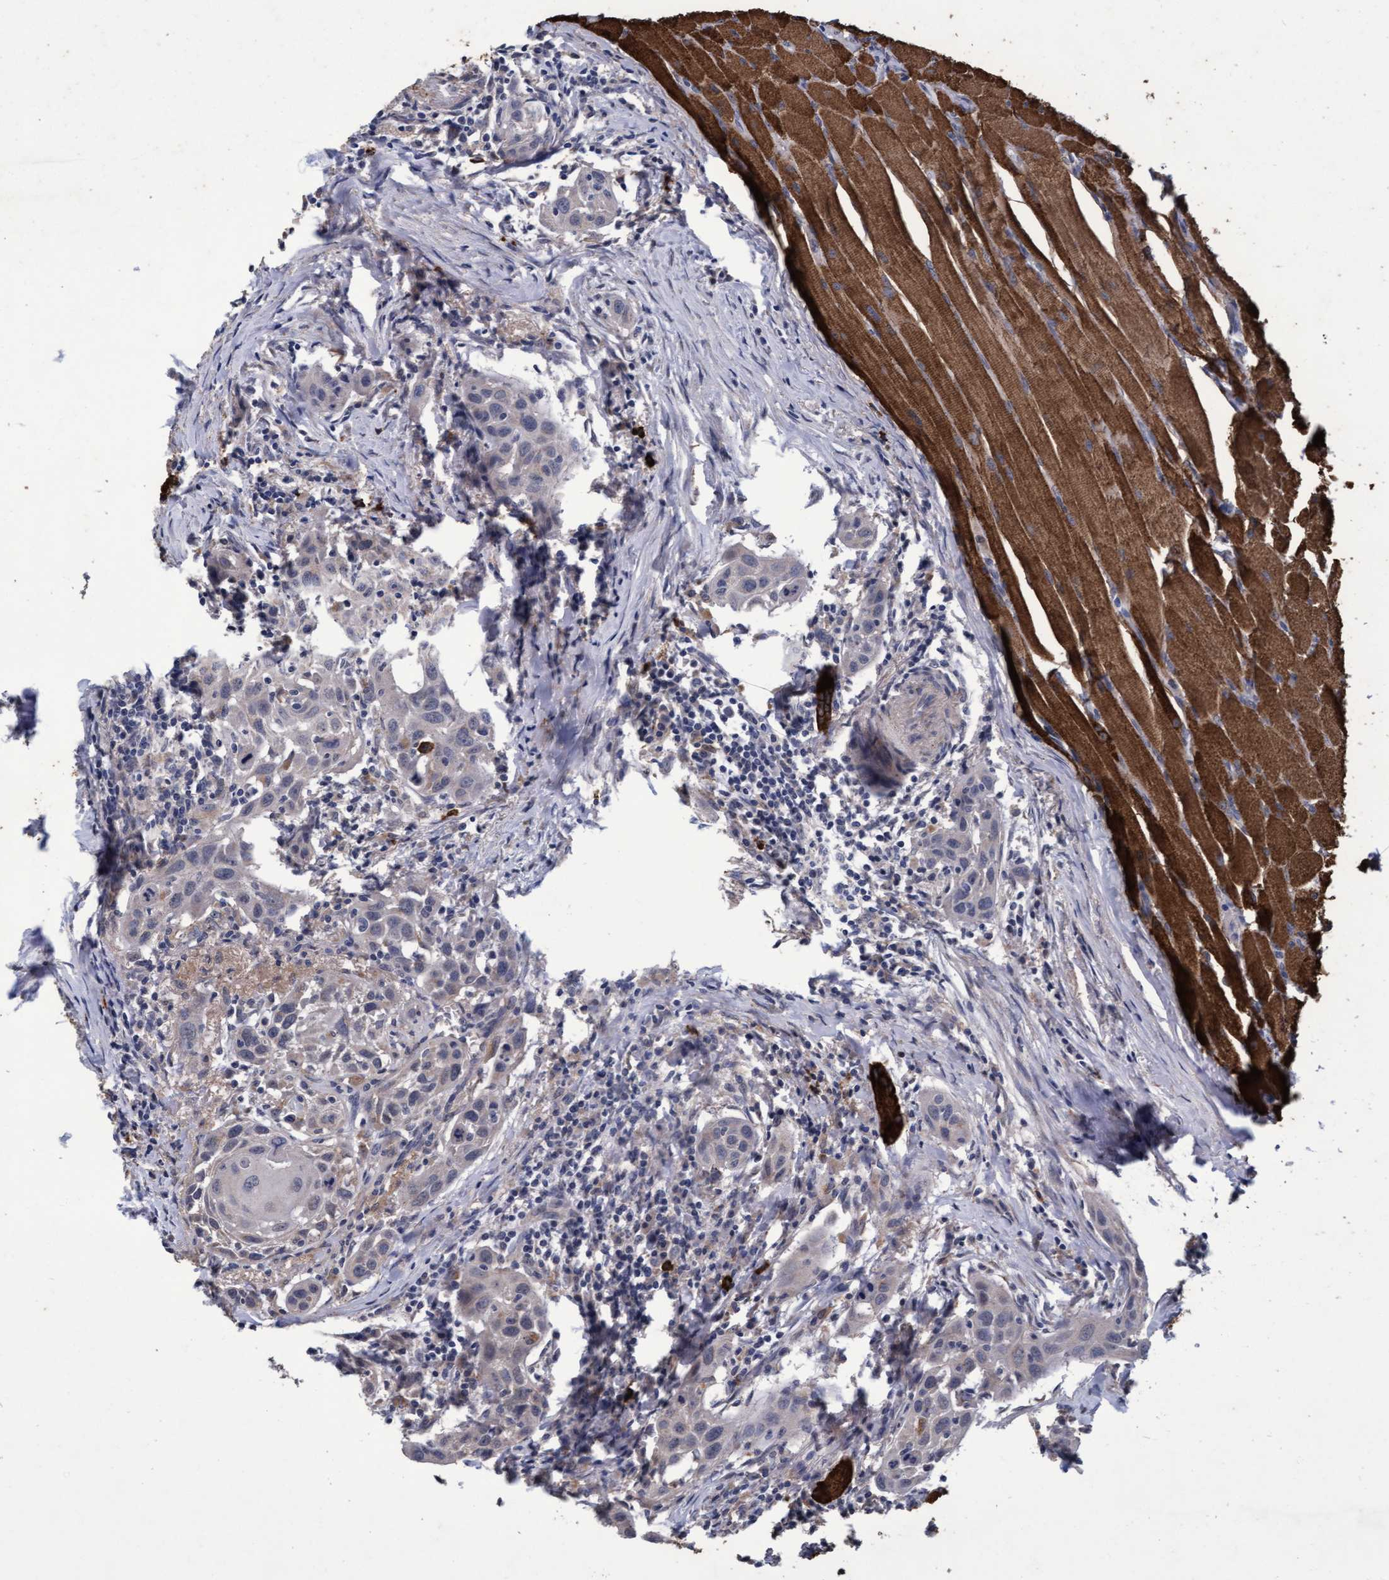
{"staining": {"intensity": "negative", "quantity": "none", "location": "none"}, "tissue": "head and neck cancer", "cell_type": "Tumor cells", "image_type": "cancer", "snomed": [{"axis": "morphology", "description": "Squamous cell carcinoma, NOS"}, {"axis": "topography", "description": "Oral tissue"}, {"axis": "topography", "description": "Head-Neck"}], "caption": "Photomicrograph shows no protein staining in tumor cells of head and neck squamous cell carcinoma tissue.", "gene": "CPQ", "patient": {"sex": "female", "age": 50}}